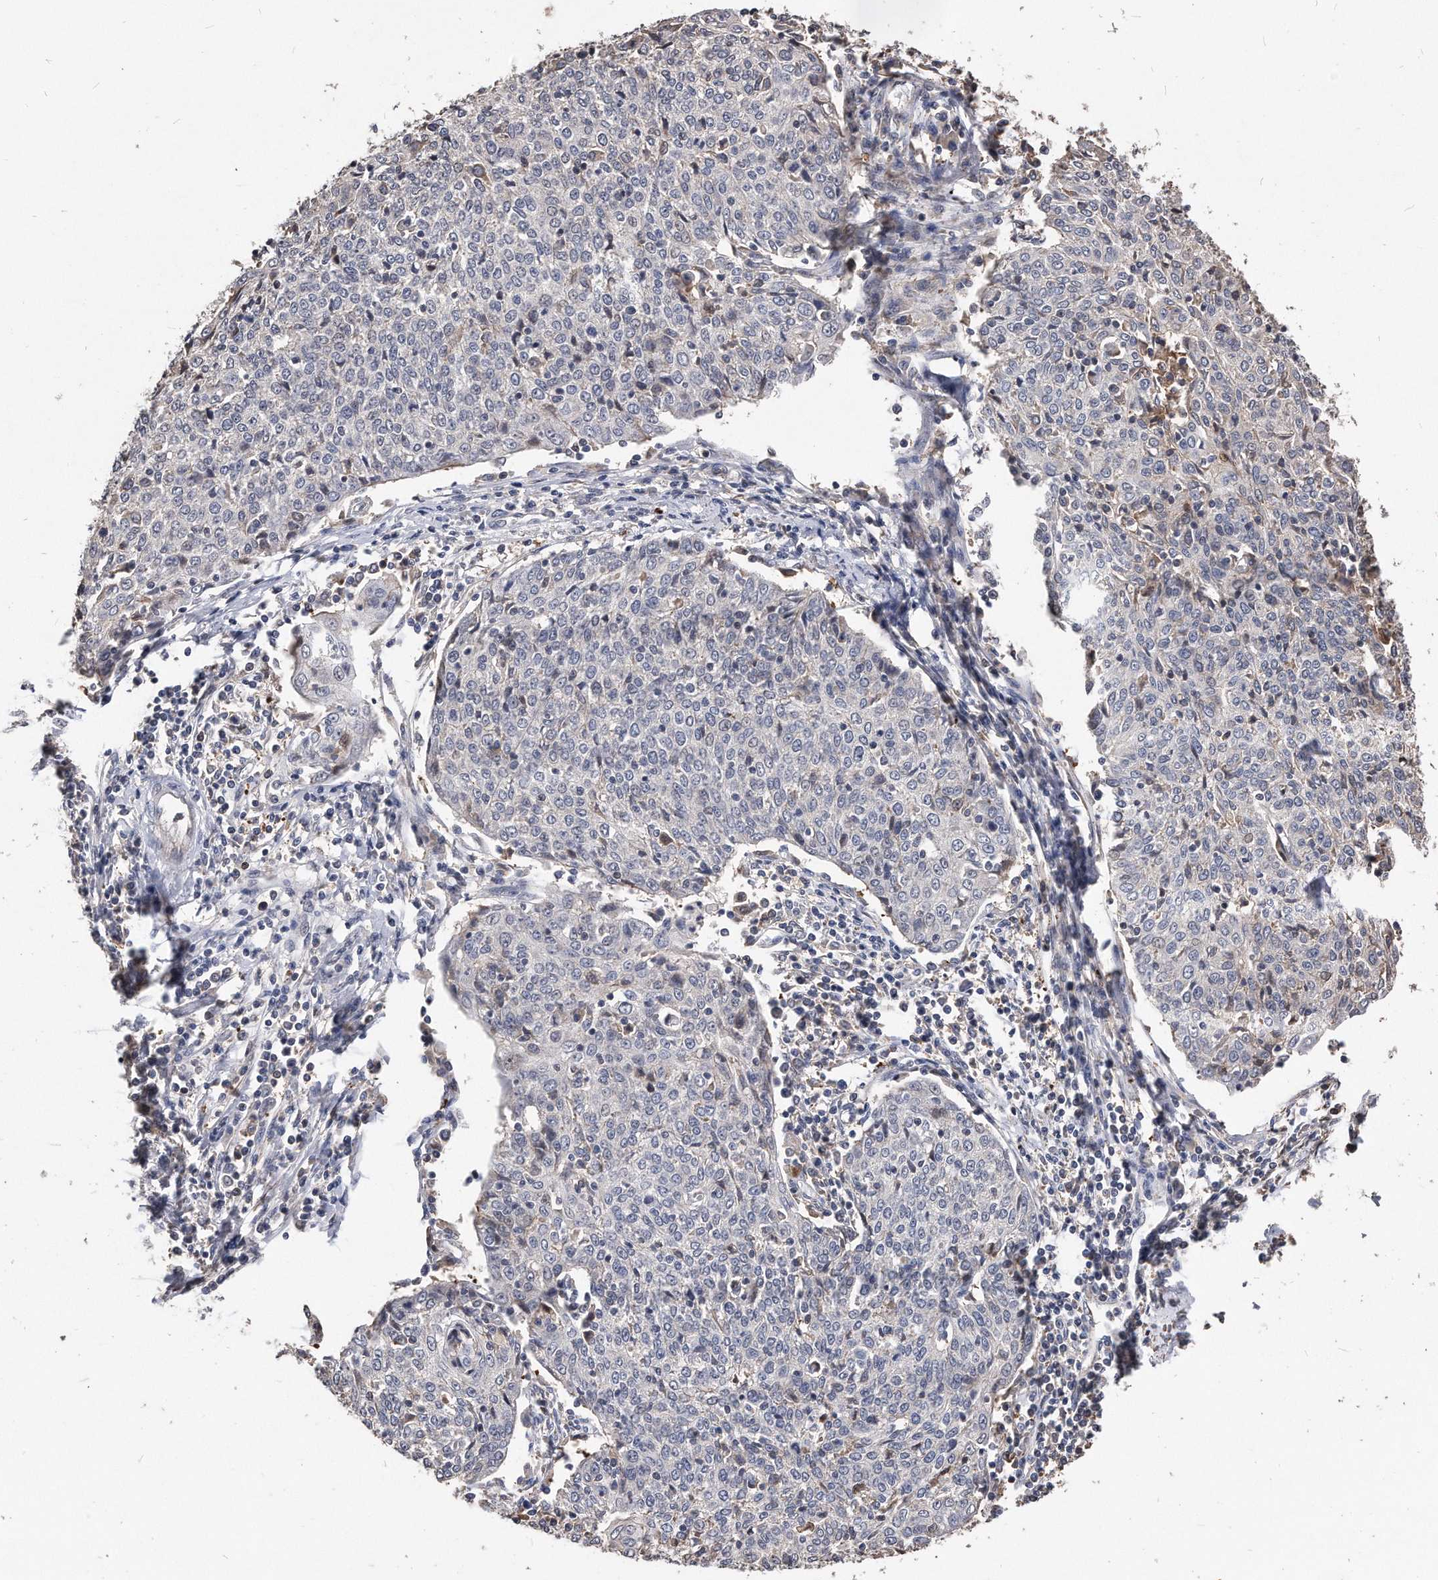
{"staining": {"intensity": "negative", "quantity": "none", "location": "none"}, "tissue": "cervical cancer", "cell_type": "Tumor cells", "image_type": "cancer", "snomed": [{"axis": "morphology", "description": "Squamous cell carcinoma, NOS"}, {"axis": "topography", "description": "Cervix"}], "caption": "The immunohistochemistry photomicrograph has no significant staining in tumor cells of cervical squamous cell carcinoma tissue.", "gene": "IL20RA", "patient": {"sex": "female", "age": 48}}